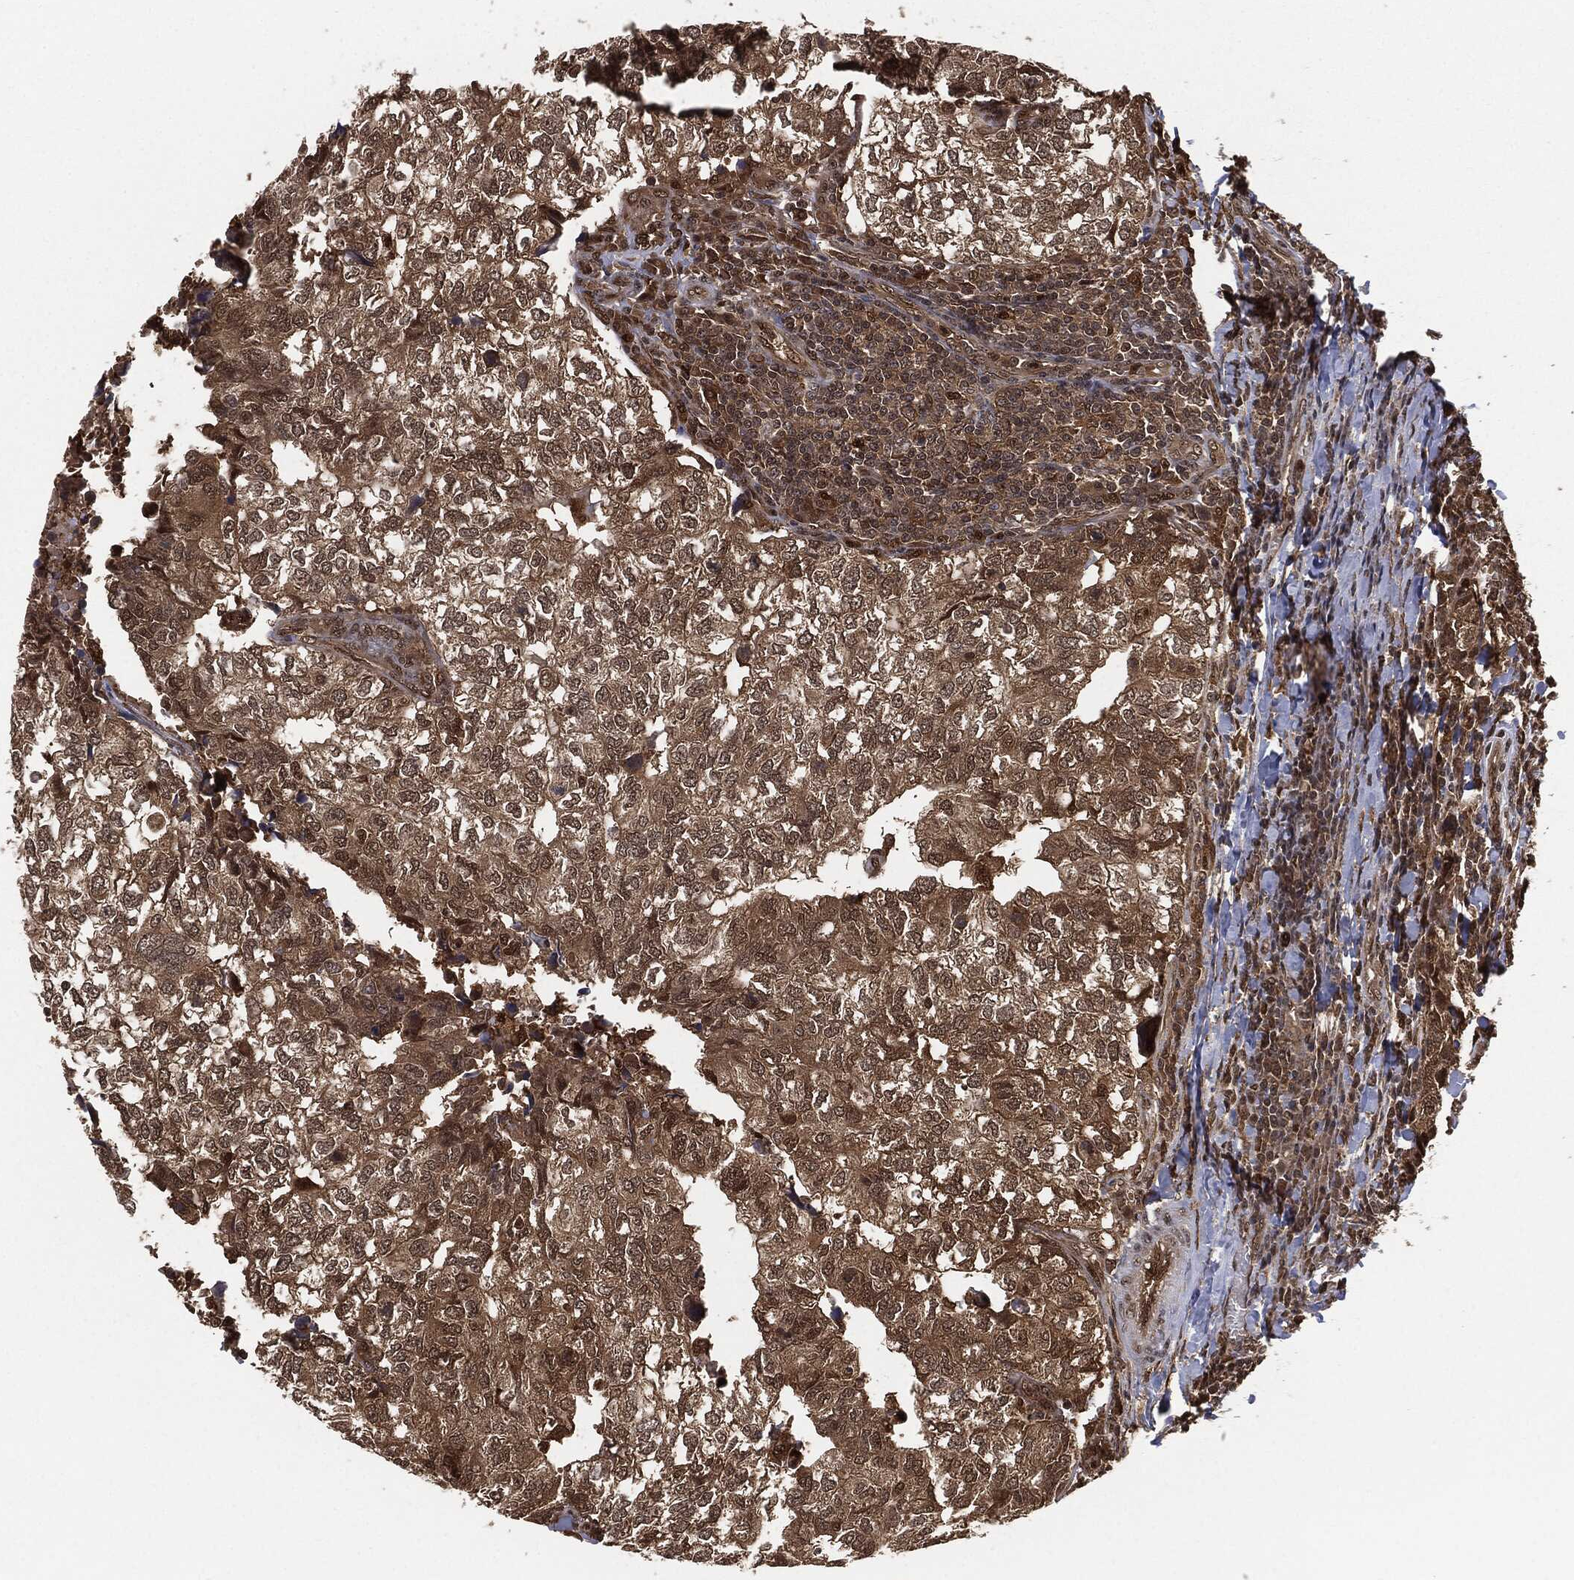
{"staining": {"intensity": "moderate", "quantity": ">75%", "location": "cytoplasmic/membranous"}, "tissue": "breast cancer", "cell_type": "Tumor cells", "image_type": "cancer", "snomed": [{"axis": "morphology", "description": "Duct carcinoma"}, {"axis": "topography", "description": "Breast"}], "caption": "High-power microscopy captured an immunohistochemistry (IHC) micrograph of infiltrating ductal carcinoma (breast), revealing moderate cytoplasmic/membranous positivity in about >75% of tumor cells.", "gene": "CAPRIN2", "patient": {"sex": "female", "age": 30}}